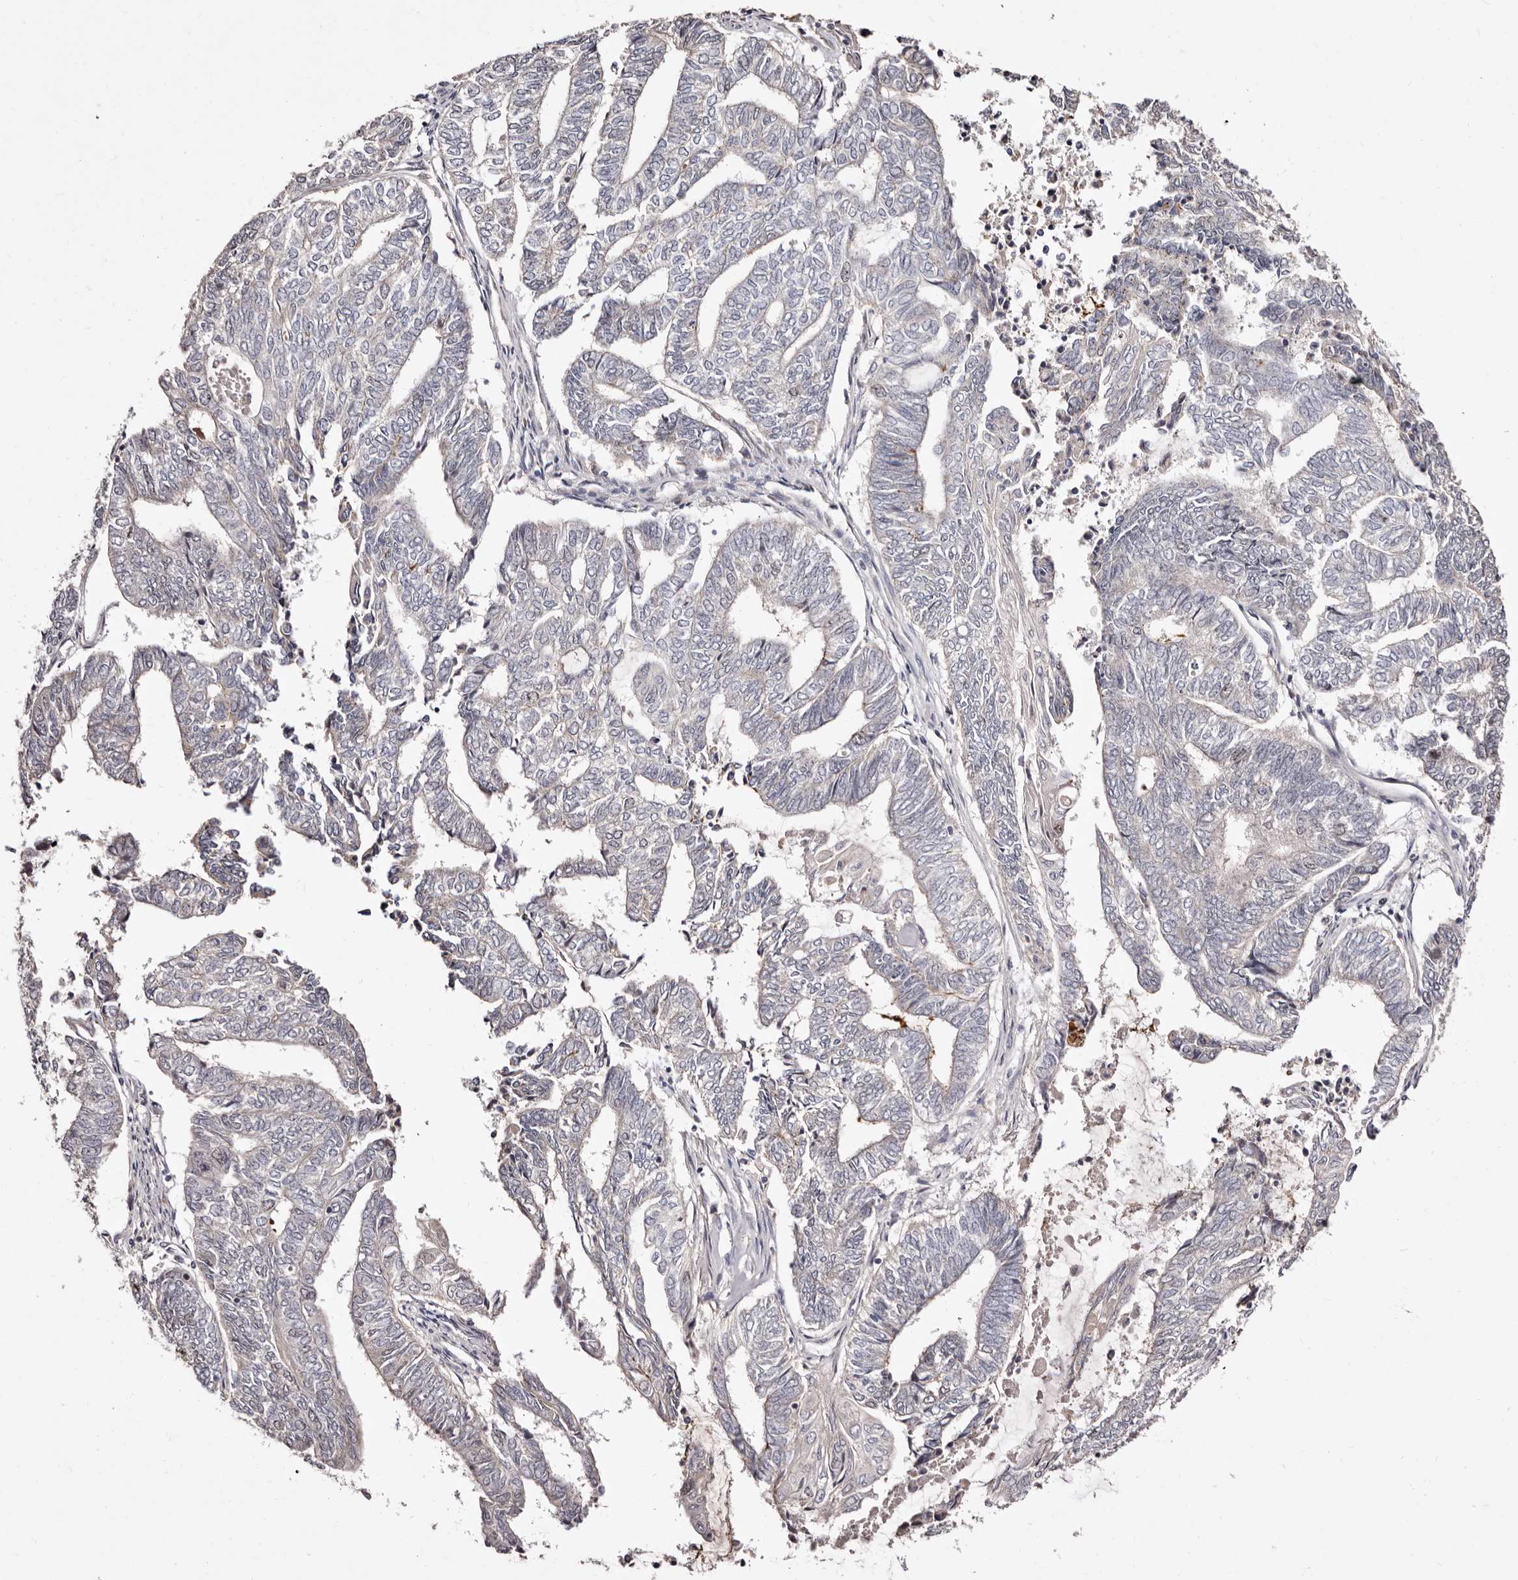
{"staining": {"intensity": "negative", "quantity": "none", "location": "none"}, "tissue": "endometrial cancer", "cell_type": "Tumor cells", "image_type": "cancer", "snomed": [{"axis": "morphology", "description": "Adenocarcinoma, NOS"}, {"axis": "topography", "description": "Uterus"}, {"axis": "topography", "description": "Endometrium"}], "caption": "DAB immunohistochemical staining of human adenocarcinoma (endometrial) demonstrates no significant expression in tumor cells. Nuclei are stained in blue.", "gene": "CDCA8", "patient": {"sex": "female", "age": 70}}